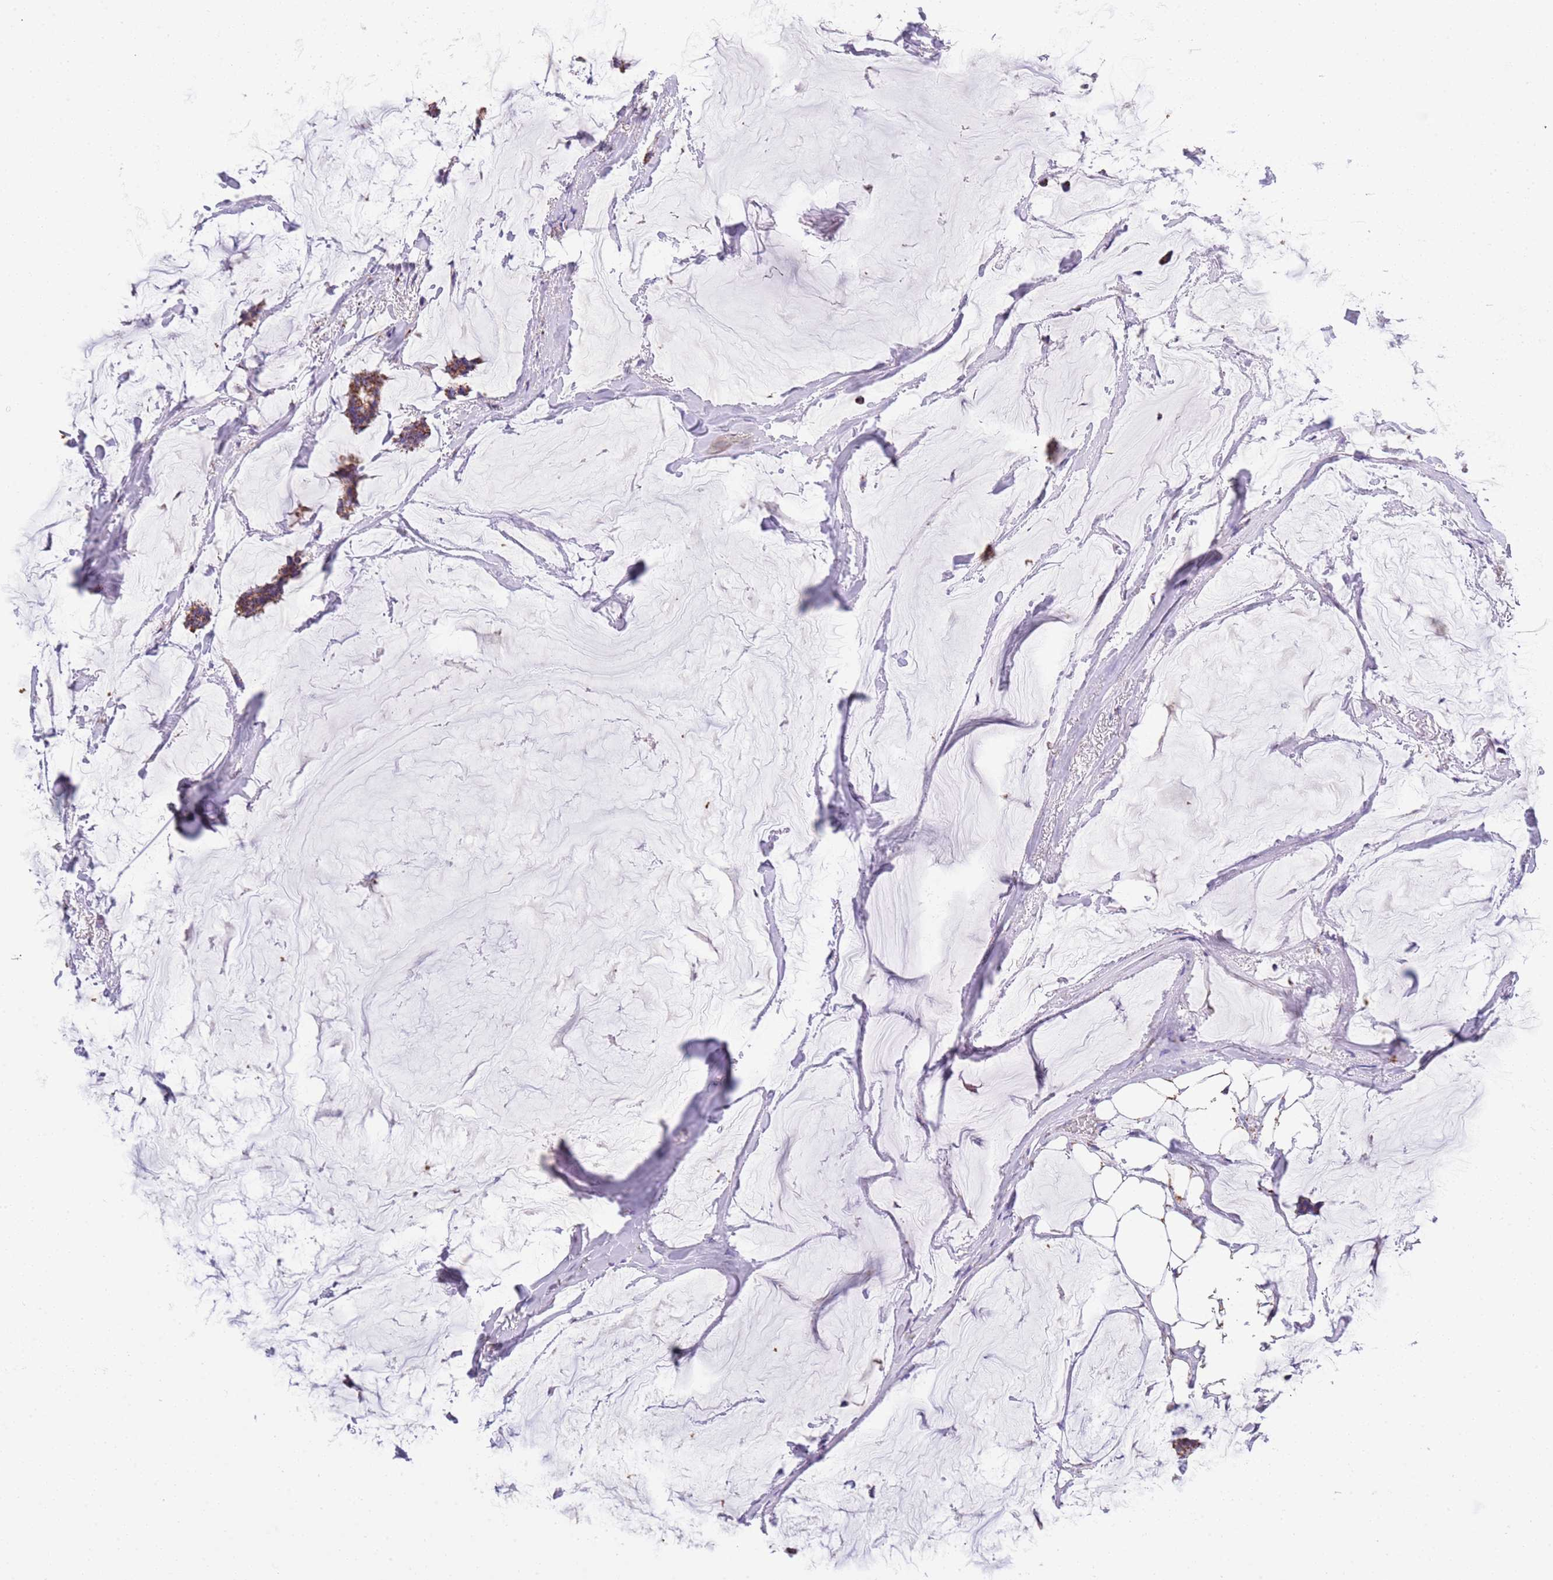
{"staining": {"intensity": "strong", "quantity": ">75%", "location": "cytoplasmic/membranous"}, "tissue": "breast cancer", "cell_type": "Tumor cells", "image_type": "cancer", "snomed": [{"axis": "morphology", "description": "Duct carcinoma"}, {"axis": "topography", "description": "Breast"}], "caption": "This photomicrograph reveals IHC staining of human intraductal carcinoma (breast), with high strong cytoplasmic/membranous expression in approximately >75% of tumor cells.", "gene": "SUCLG2", "patient": {"sex": "female", "age": 93}}